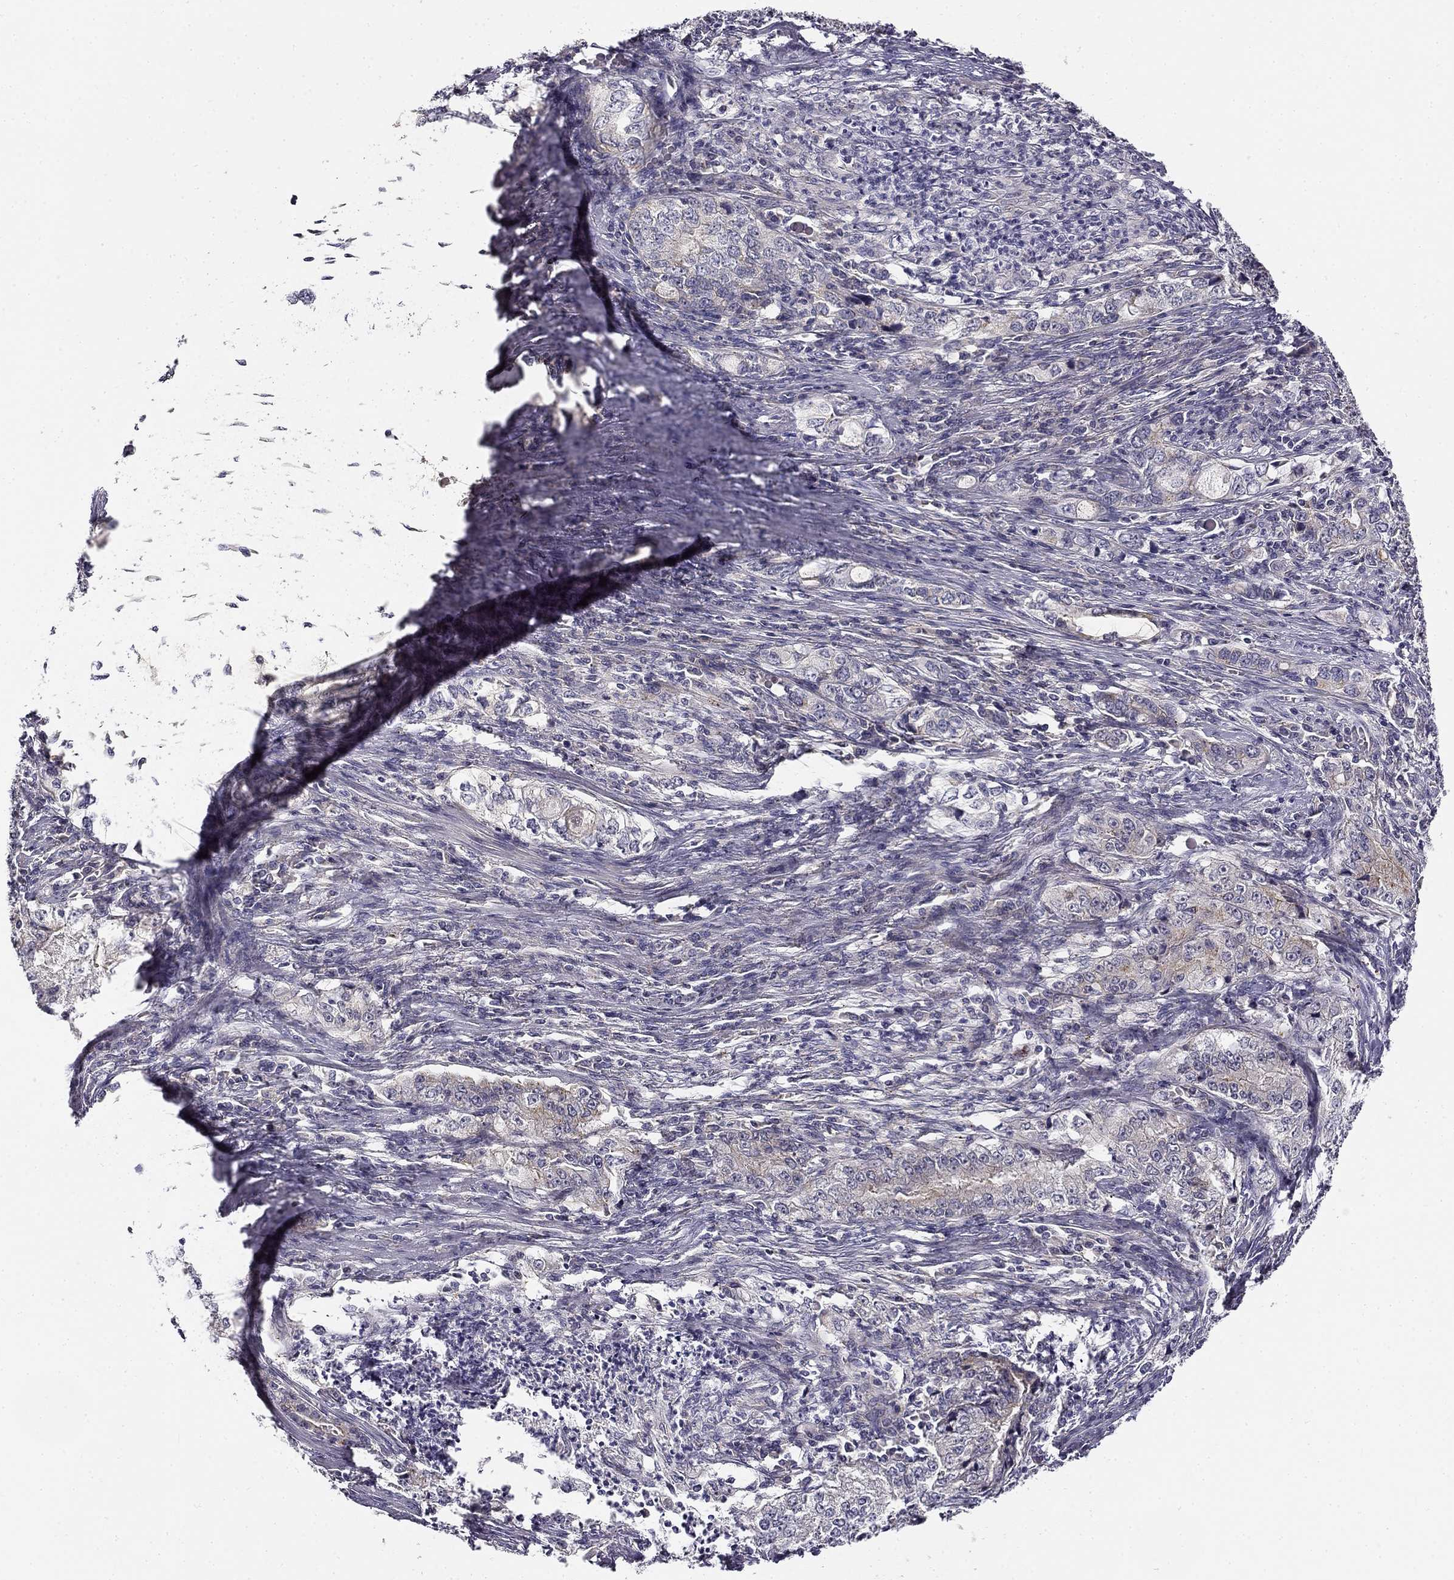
{"staining": {"intensity": "moderate", "quantity": "<25%", "location": "cytoplasmic/membranous"}, "tissue": "stomach cancer", "cell_type": "Tumor cells", "image_type": "cancer", "snomed": [{"axis": "morphology", "description": "Adenocarcinoma, NOS"}, {"axis": "topography", "description": "Stomach, lower"}], "caption": "Stomach cancer was stained to show a protein in brown. There is low levels of moderate cytoplasmic/membranous positivity in approximately <25% of tumor cells.", "gene": "CNR1", "patient": {"sex": "female", "age": 72}}